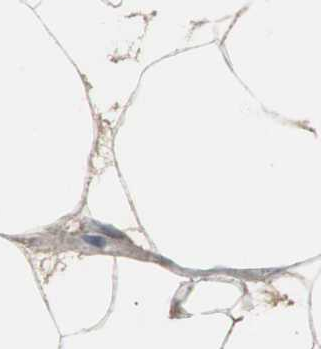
{"staining": {"intensity": "moderate", "quantity": ">75%", "location": "cytoplasmic/membranous"}, "tissue": "adipose tissue", "cell_type": "Adipocytes", "image_type": "normal", "snomed": [{"axis": "morphology", "description": "Normal tissue, NOS"}, {"axis": "morphology", "description": "Duct carcinoma"}, {"axis": "topography", "description": "Breast"}, {"axis": "topography", "description": "Adipose tissue"}], "caption": "A brown stain shows moderate cytoplasmic/membranous positivity of a protein in adipocytes of benign human adipose tissue. Ihc stains the protein in brown and the nuclei are stained blue.", "gene": "ACAA1", "patient": {"sex": "female", "age": 37}}